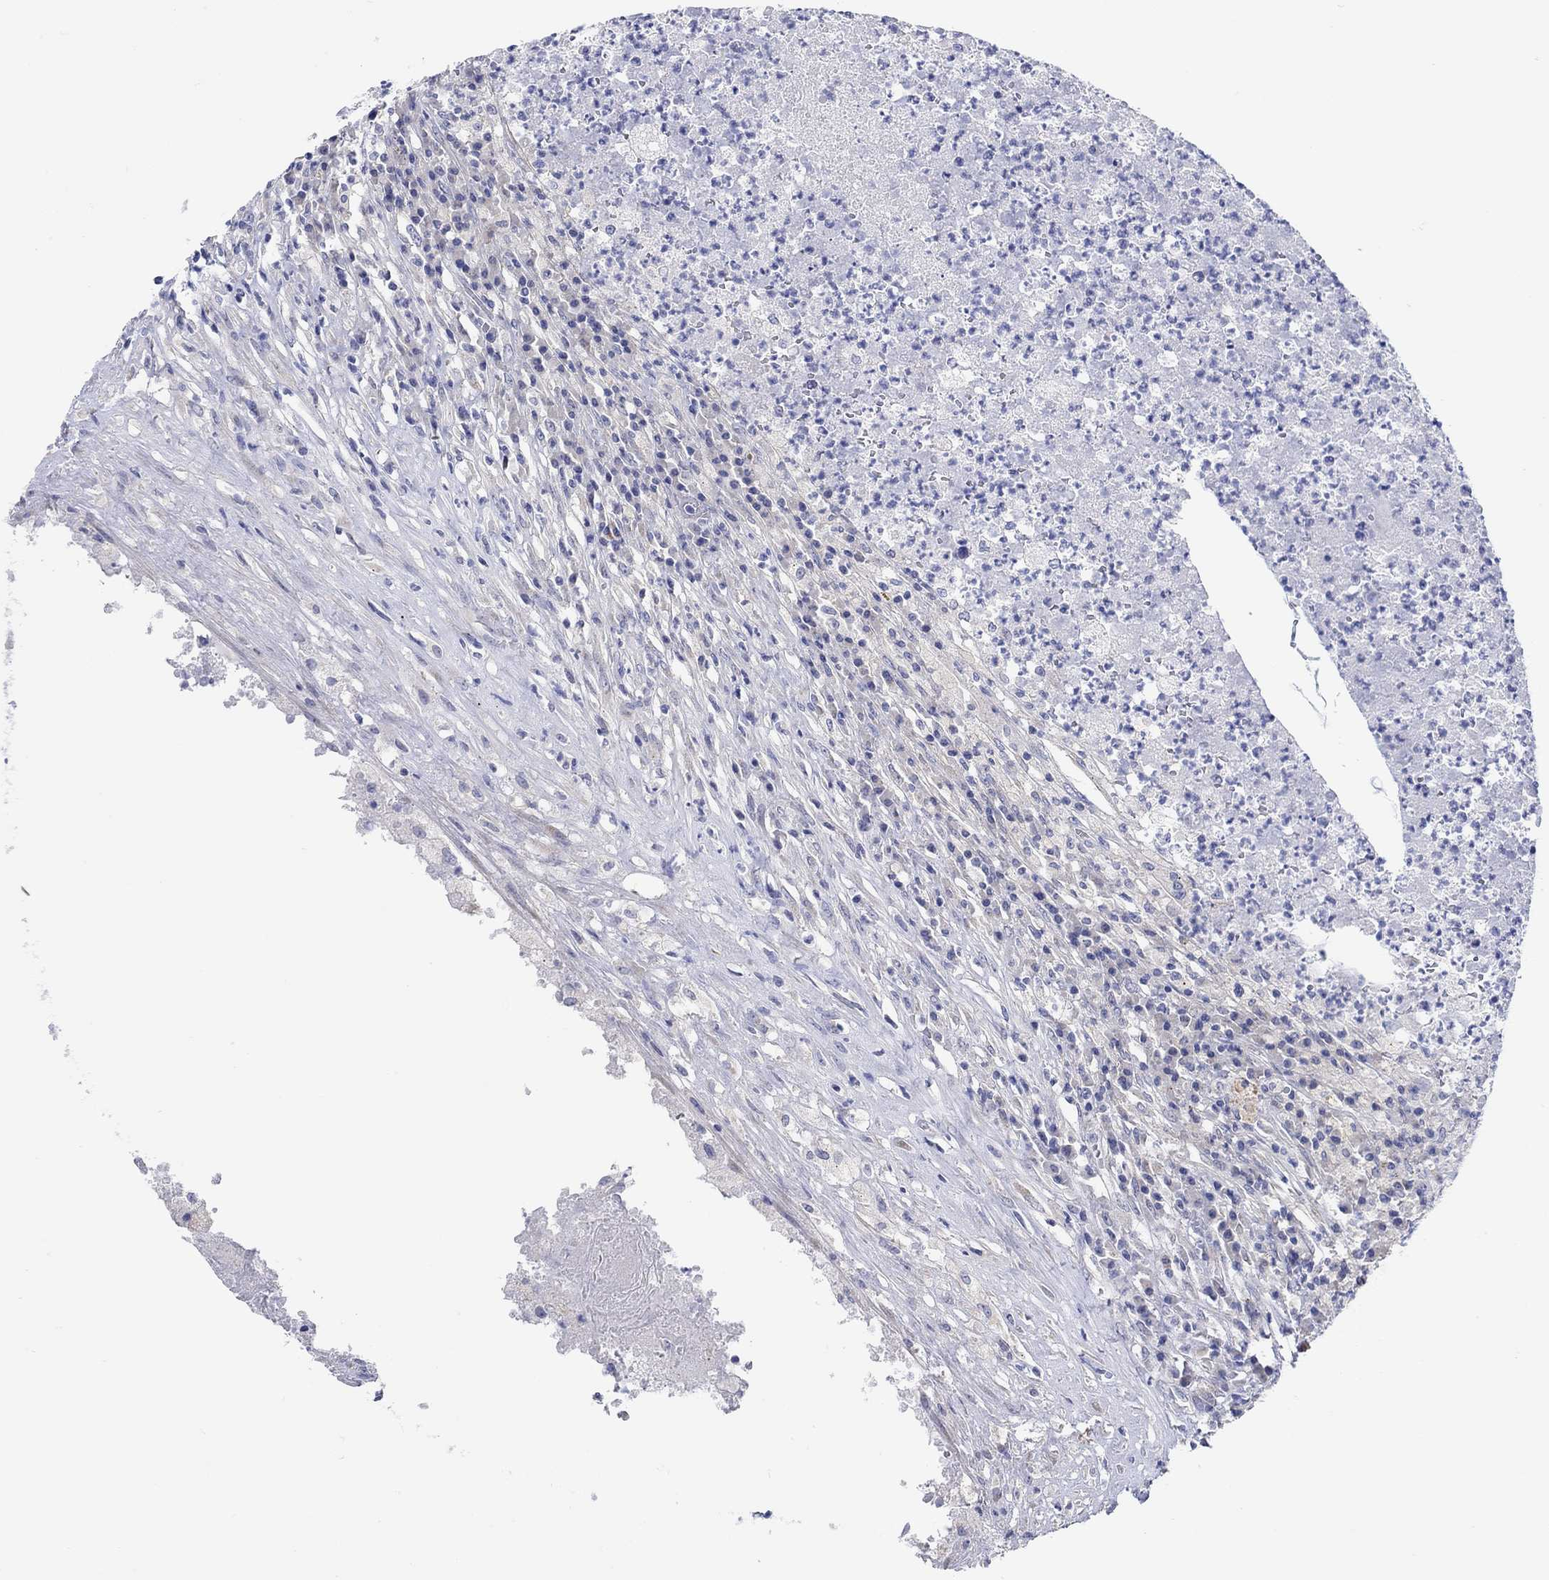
{"staining": {"intensity": "negative", "quantity": "none", "location": "none"}, "tissue": "testis cancer", "cell_type": "Tumor cells", "image_type": "cancer", "snomed": [{"axis": "morphology", "description": "Necrosis, NOS"}, {"axis": "morphology", "description": "Carcinoma, Embryonal, NOS"}, {"axis": "topography", "description": "Testis"}], "caption": "Immunohistochemistry (IHC) image of neoplastic tissue: human testis cancer stained with DAB reveals no significant protein expression in tumor cells.", "gene": "KRT222", "patient": {"sex": "male", "age": 19}}